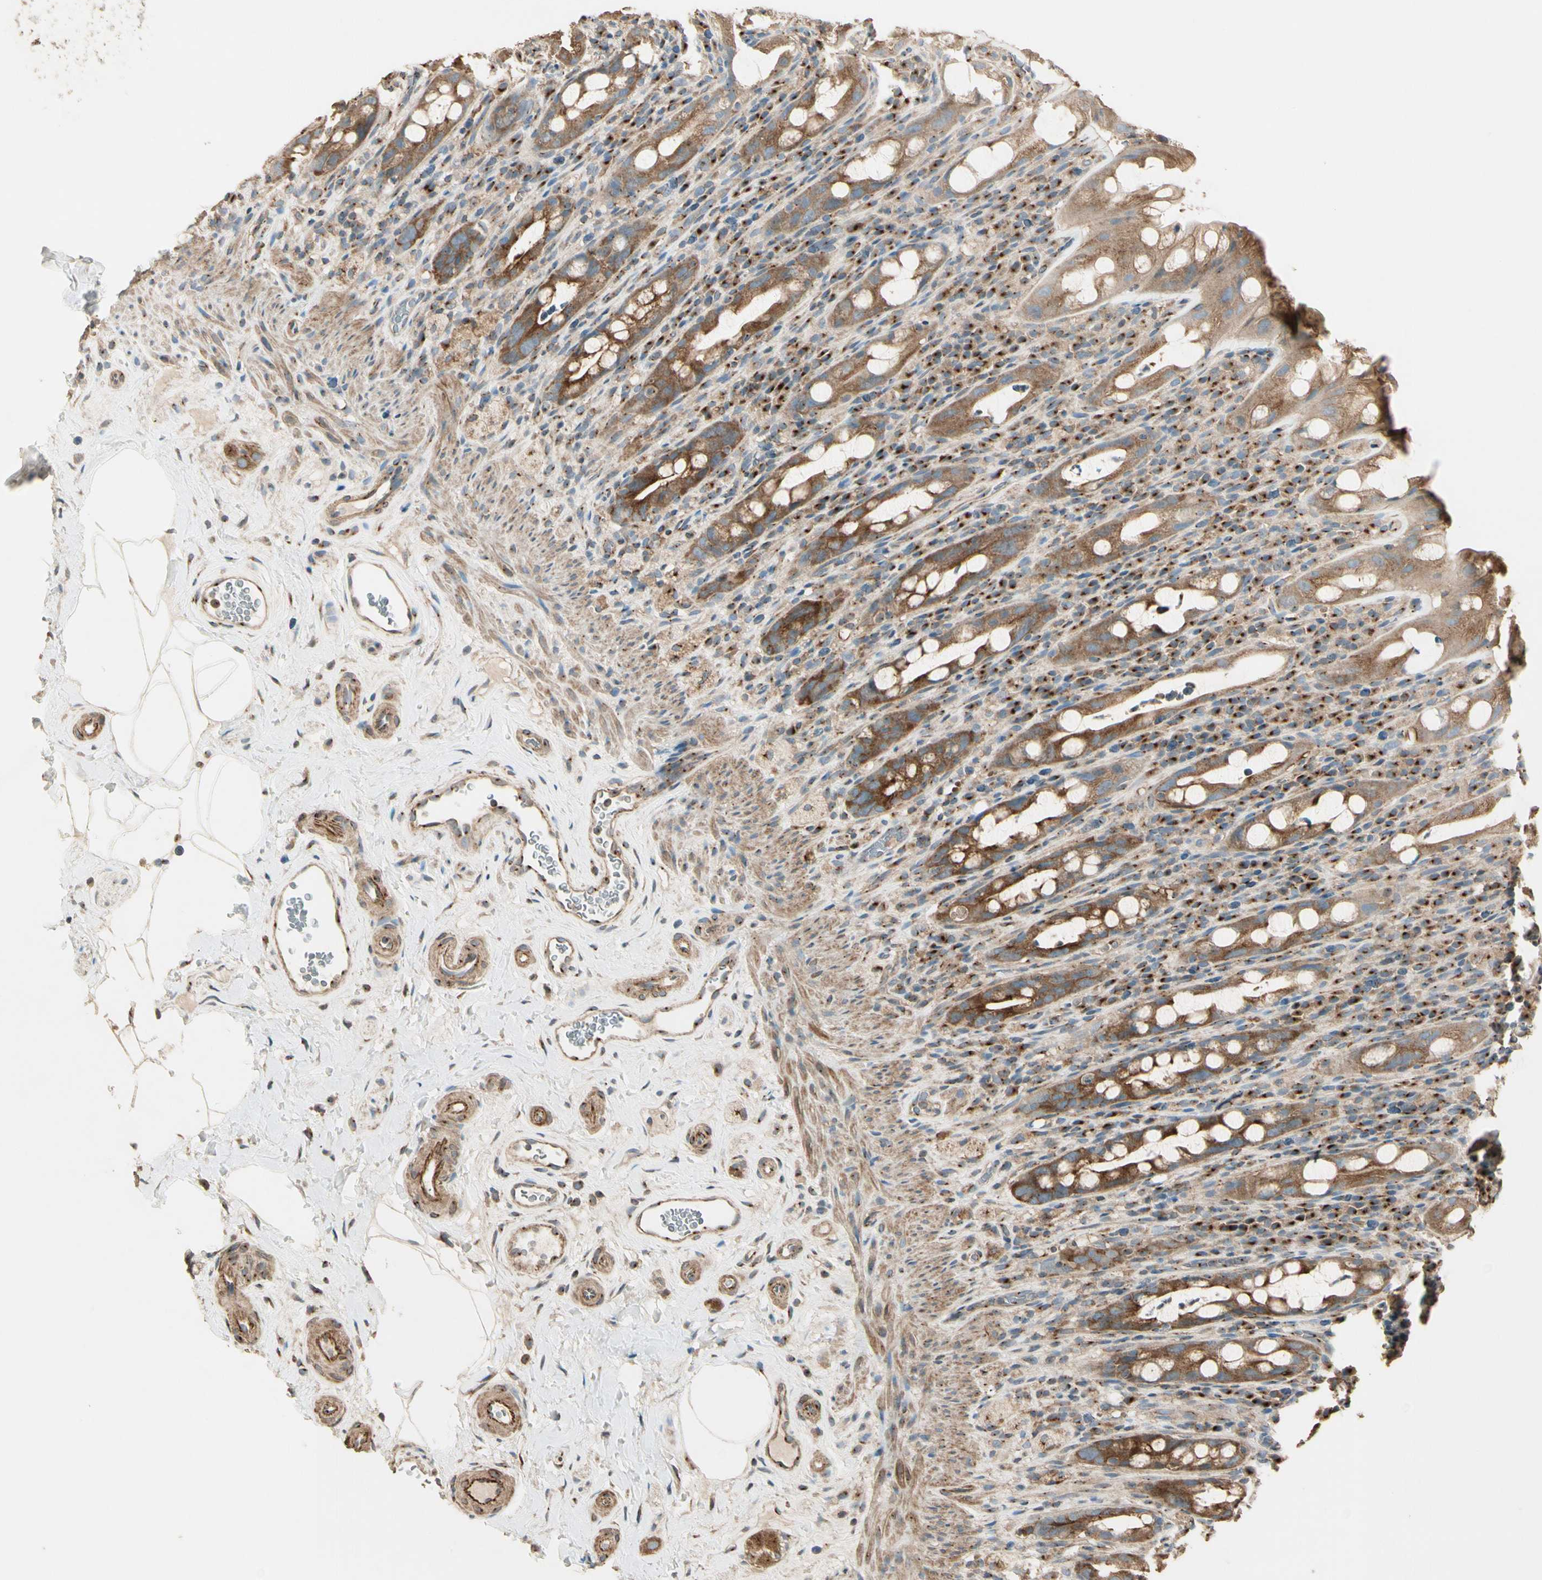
{"staining": {"intensity": "strong", "quantity": ">75%", "location": "cytoplasmic/membranous"}, "tissue": "rectum", "cell_type": "Glandular cells", "image_type": "normal", "snomed": [{"axis": "morphology", "description": "Normal tissue, NOS"}, {"axis": "topography", "description": "Rectum"}], "caption": "The photomicrograph exhibits immunohistochemical staining of normal rectum. There is strong cytoplasmic/membranous positivity is appreciated in approximately >75% of glandular cells. The protein of interest is stained brown, and the nuclei are stained in blue (DAB (3,3'-diaminobenzidine) IHC with brightfield microscopy, high magnification).", "gene": "AKAP9", "patient": {"sex": "male", "age": 44}}